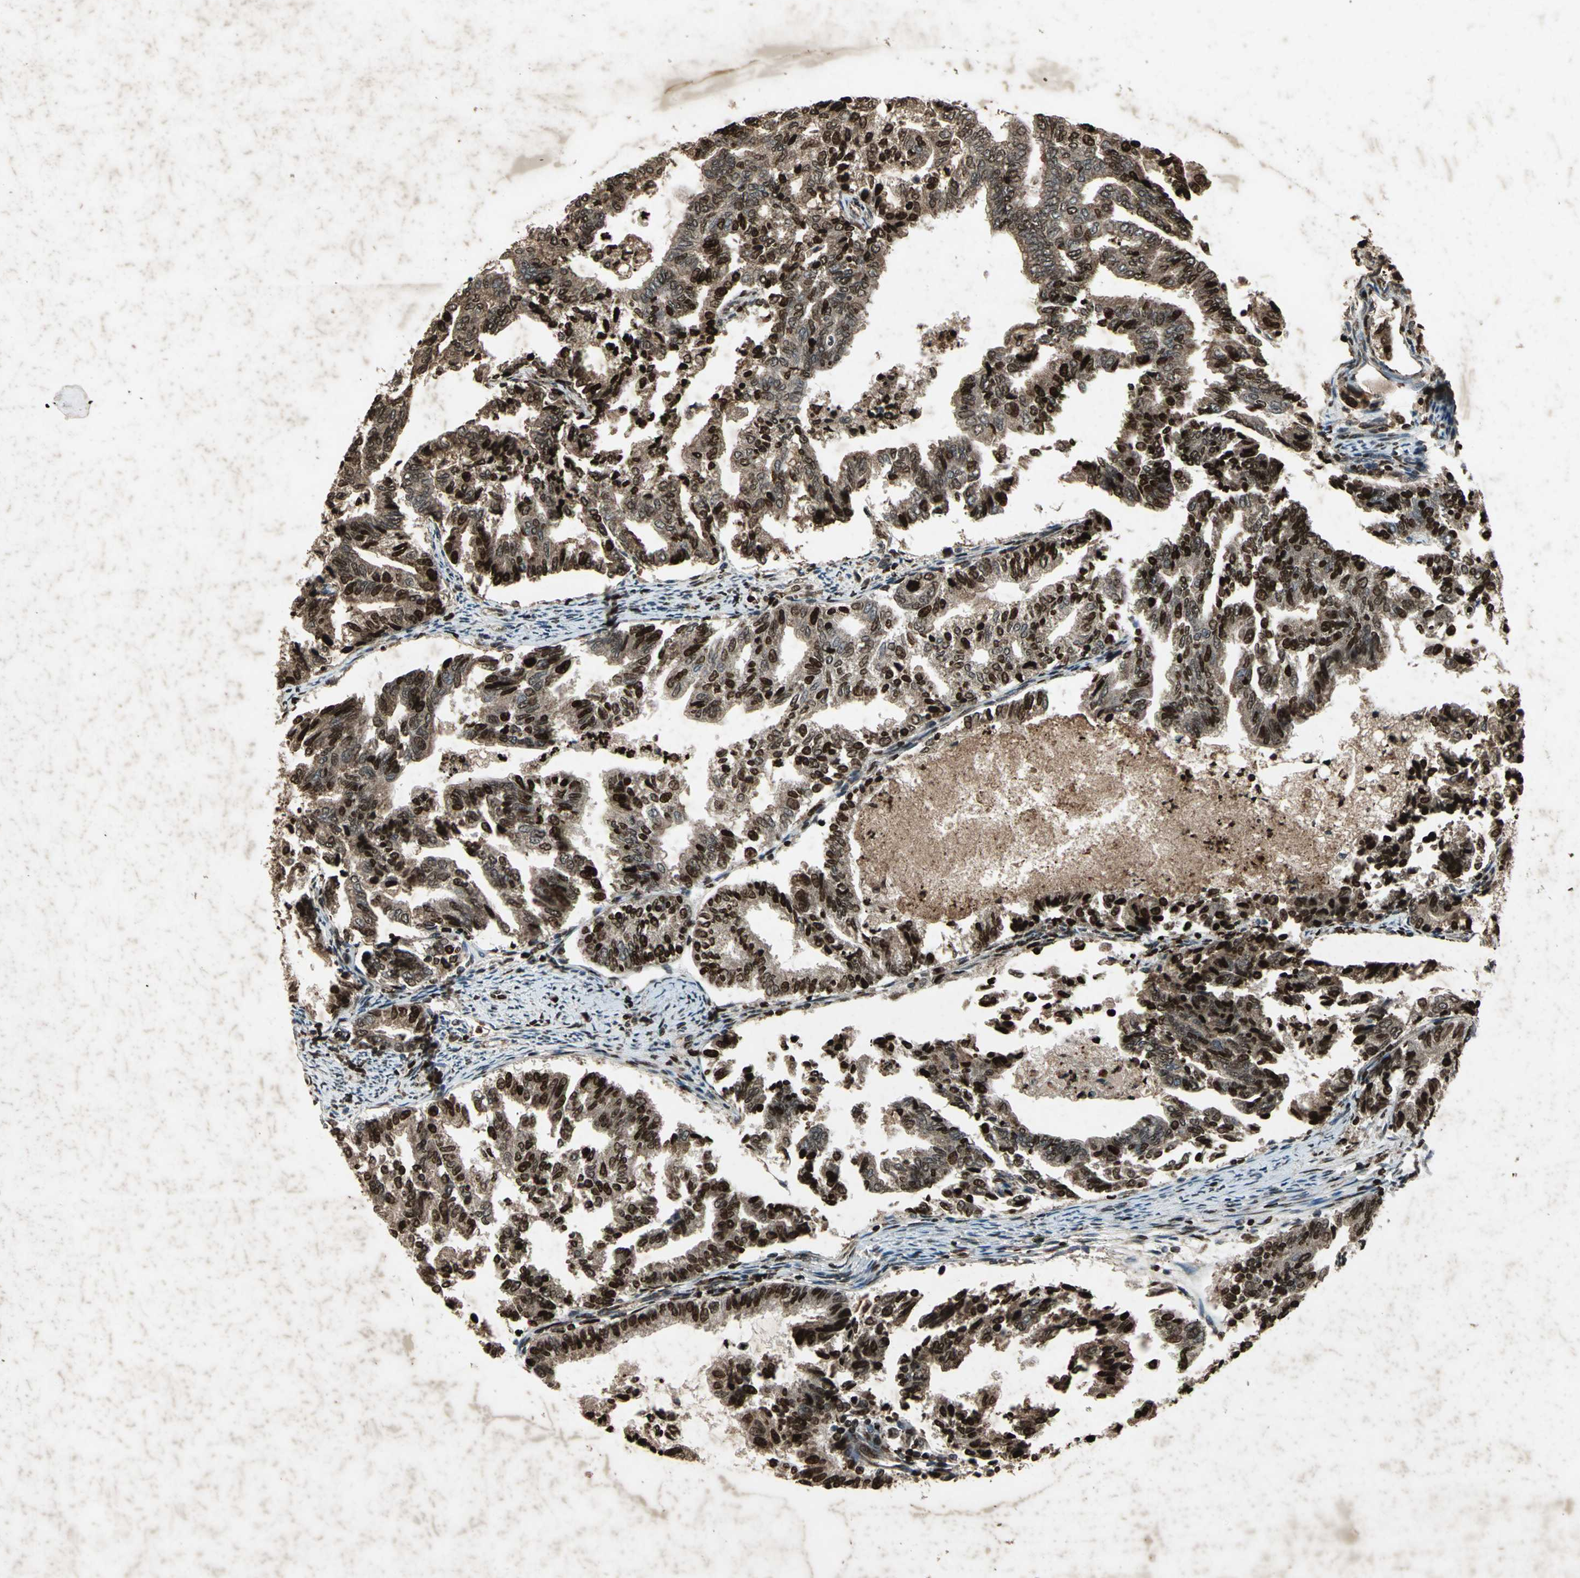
{"staining": {"intensity": "strong", "quantity": ">75%", "location": "cytoplasmic/membranous,nuclear"}, "tissue": "endometrial cancer", "cell_type": "Tumor cells", "image_type": "cancer", "snomed": [{"axis": "morphology", "description": "Adenocarcinoma, NOS"}, {"axis": "topography", "description": "Endometrium"}], "caption": "An immunohistochemistry photomicrograph of neoplastic tissue is shown. Protein staining in brown labels strong cytoplasmic/membranous and nuclear positivity in adenocarcinoma (endometrial) within tumor cells.", "gene": "SEPTIN4", "patient": {"sex": "female", "age": 79}}